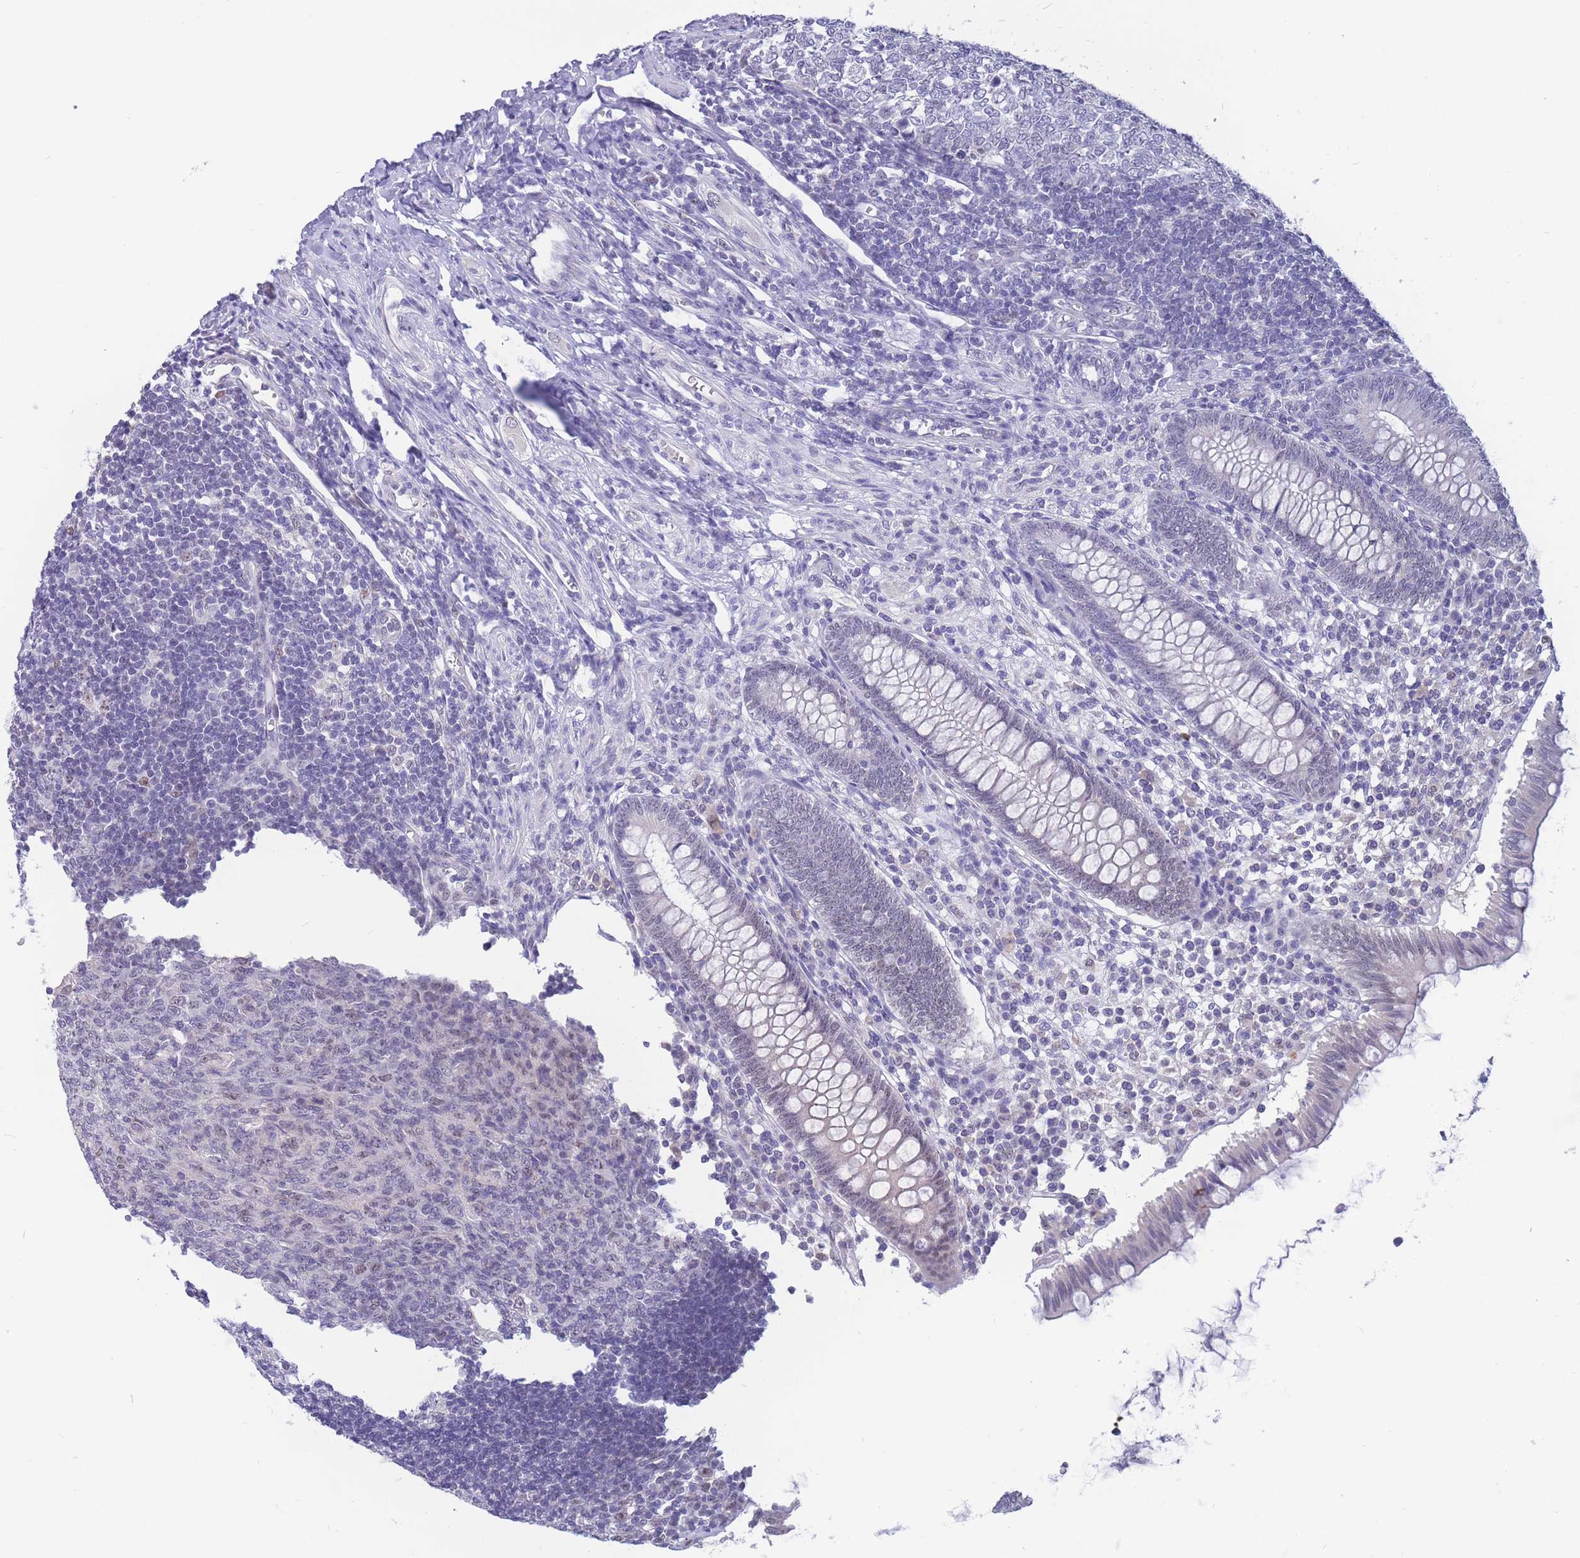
{"staining": {"intensity": "negative", "quantity": "none", "location": "none"}, "tissue": "appendix", "cell_type": "Glandular cells", "image_type": "normal", "snomed": [{"axis": "morphology", "description": "Normal tissue, NOS"}, {"axis": "topography", "description": "Appendix"}], "caption": "Glandular cells show no significant staining in unremarkable appendix.", "gene": "BOP1", "patient": {"sex": "male", "age": 14}}